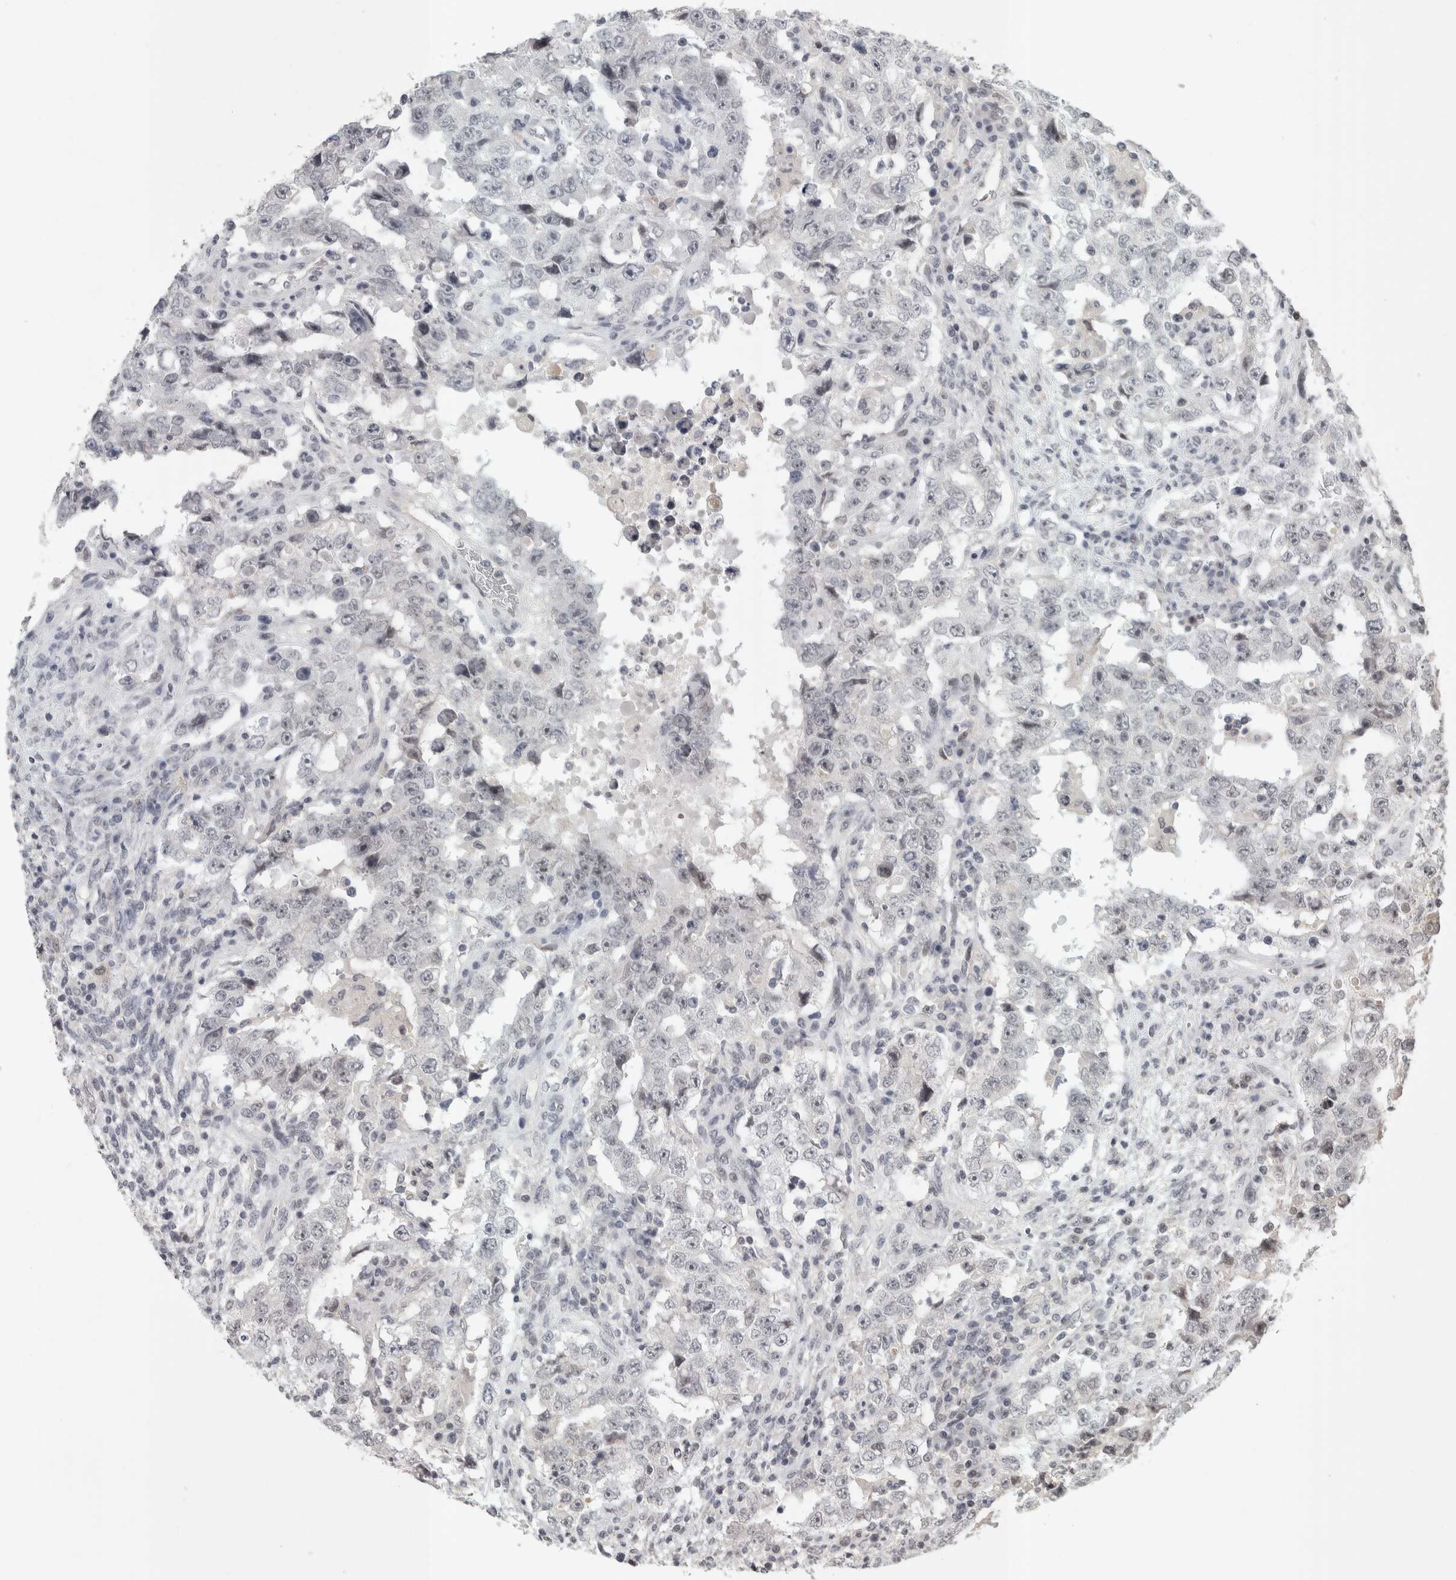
{"staining": {"intensity": "negative", "quantity": "none", "location": "none"}, "tissue": "testis cancer", "cell_type": "Tumor cells", "image_type": "cancer", "snomed": [{"axis": "morphology", "description": "Carcinoma, Embryonal, NOS"}, {"axis": "topography", "description": "Testis"}], "caption": "Tumor cells show no significant protein expression in testis embryonal carcinoma. (Stains: DAB immunohistochemistry (IHC) with hematoxylin counter stain, Microscopy: brightfield microscopy at high magnification).", "gene": "ZSCAN21", "patient": {"sex": "male", "age": 26}}